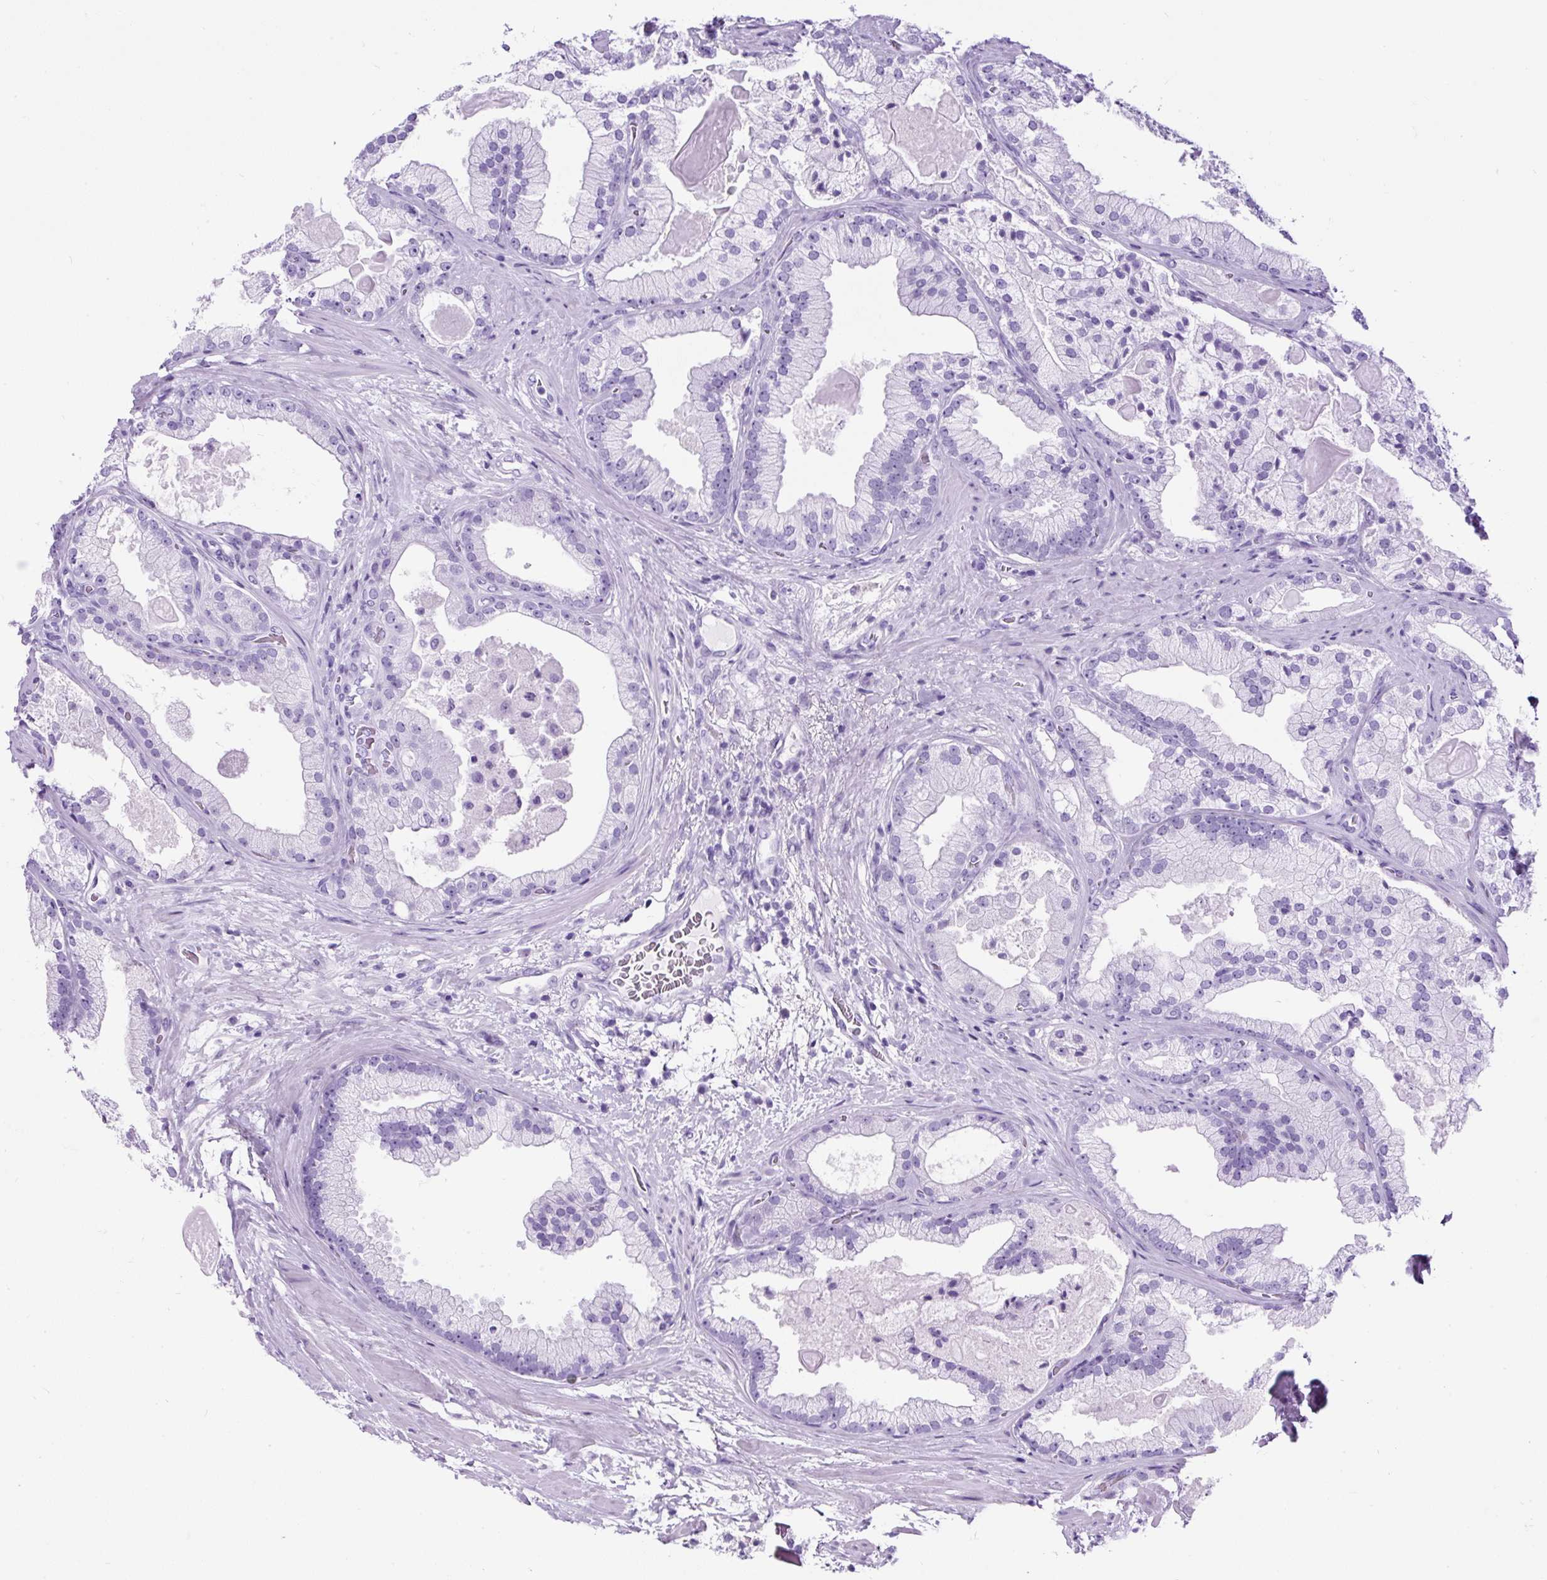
{"staining": {"intensity": "negative", "quantity": "none", "location": "none"}, "tissue": "prostate cancer", "cell_type": "Tumor cells", "image_type": "cancer", "snomed": [{"axis": "morphology", "description": "Adenocarcinoma, High grade"}, {"axis": "topography", "description": "Prostate"}], "caption": "High magnification brightfield microscopy of adenocarcinoma (high-grade) (prostate) stained with DAB (brown) and counterstained with hematoxylin (blue): tumor cells show no significant expression. (DAB immunohistochemistry (IHC) with hematoxylin counter stain).", "gene": "CEL", "patient": {"sex": "male", "age": 68}}